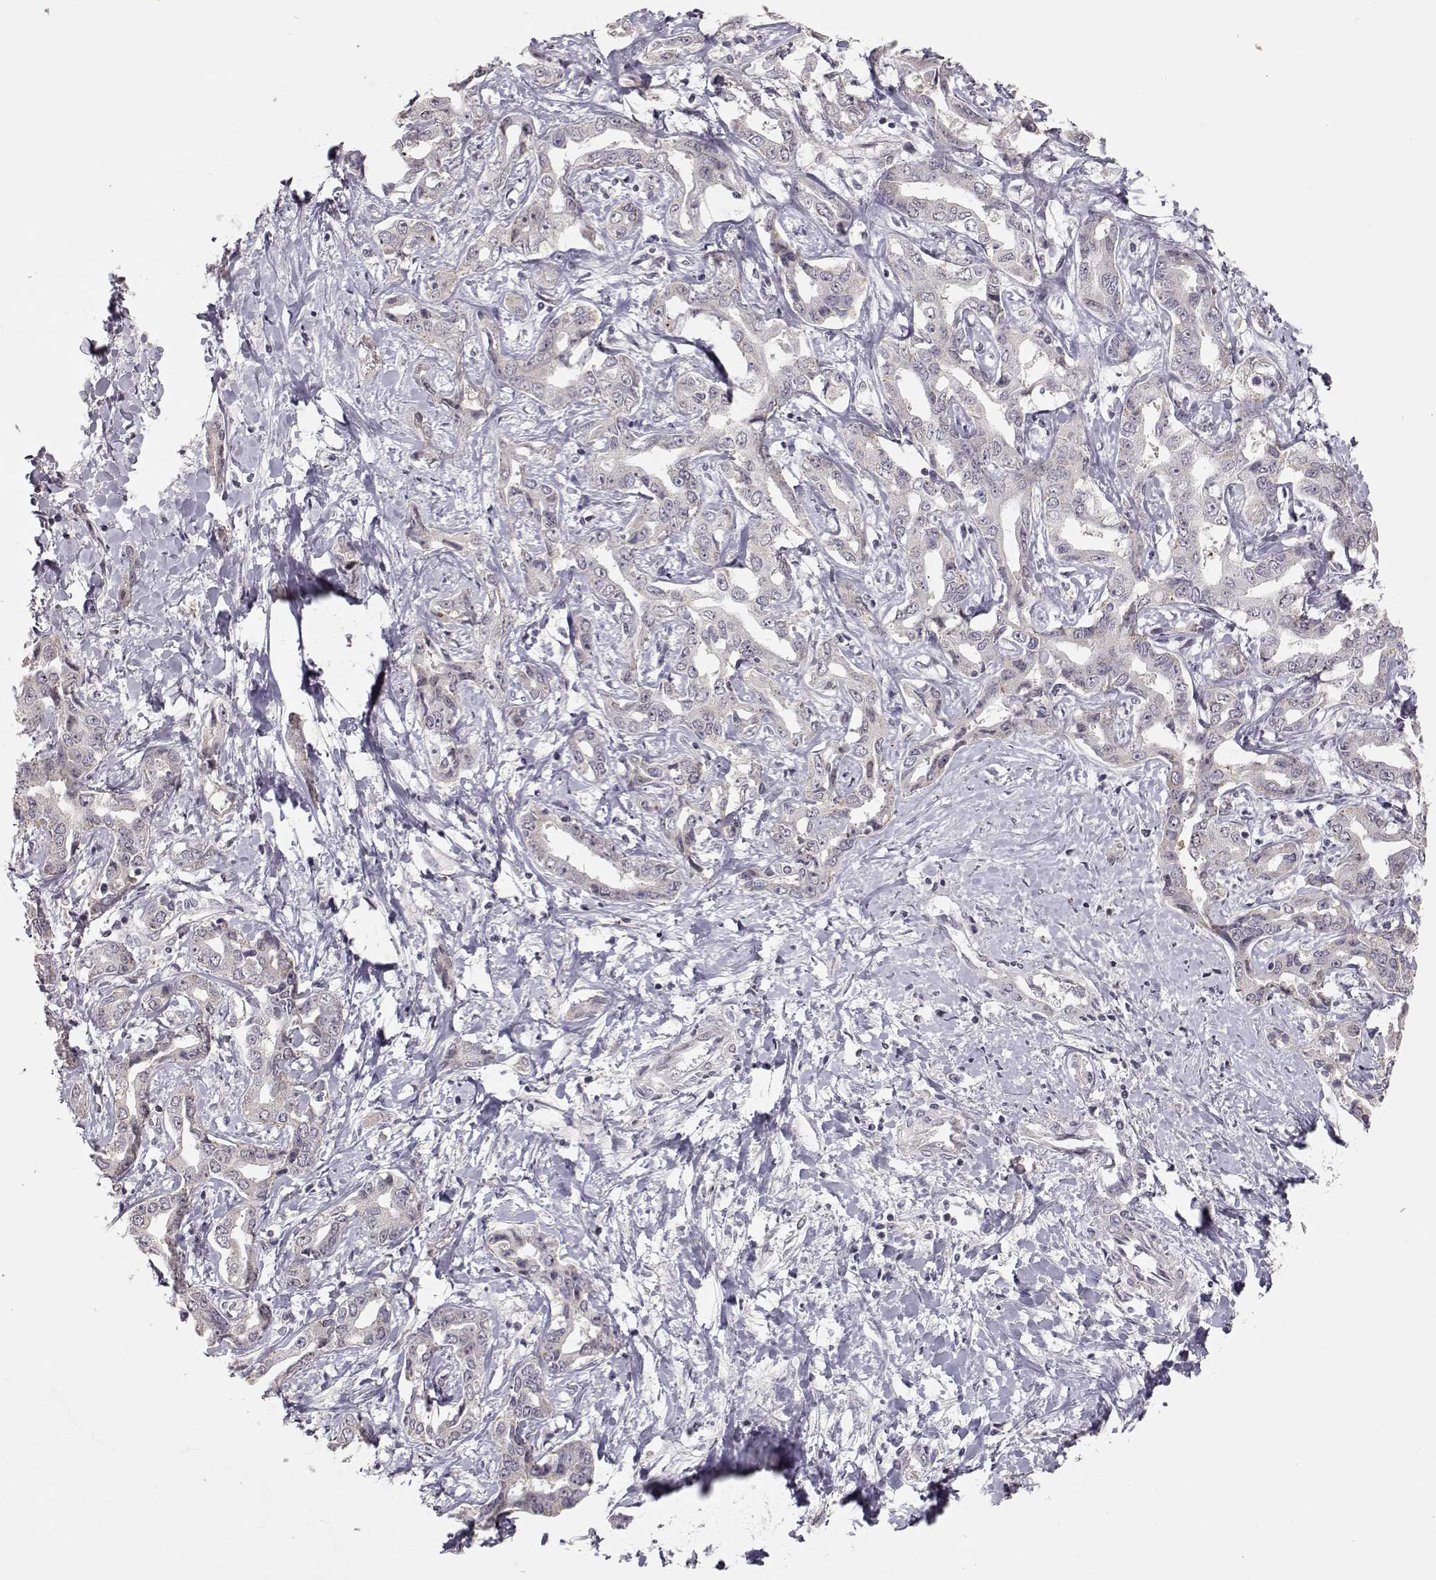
{"staining": {"intensity": "negative", "quantity": "none", "location": "none"}, "tissue": "liver cancer", "cell_type": "Tumor cells", "image_type": "cancer", "snomed": [{"axis": "morphology", "description": "Cholangiocarcinoma"}, {"axis": "topography", "description": "Liver"}], "caption": "There is no significant positivity in tumor cells of liver cholangiocarcinoma.", "gene": "PNMT", "patient": {"sex": "male", "age": 59}}